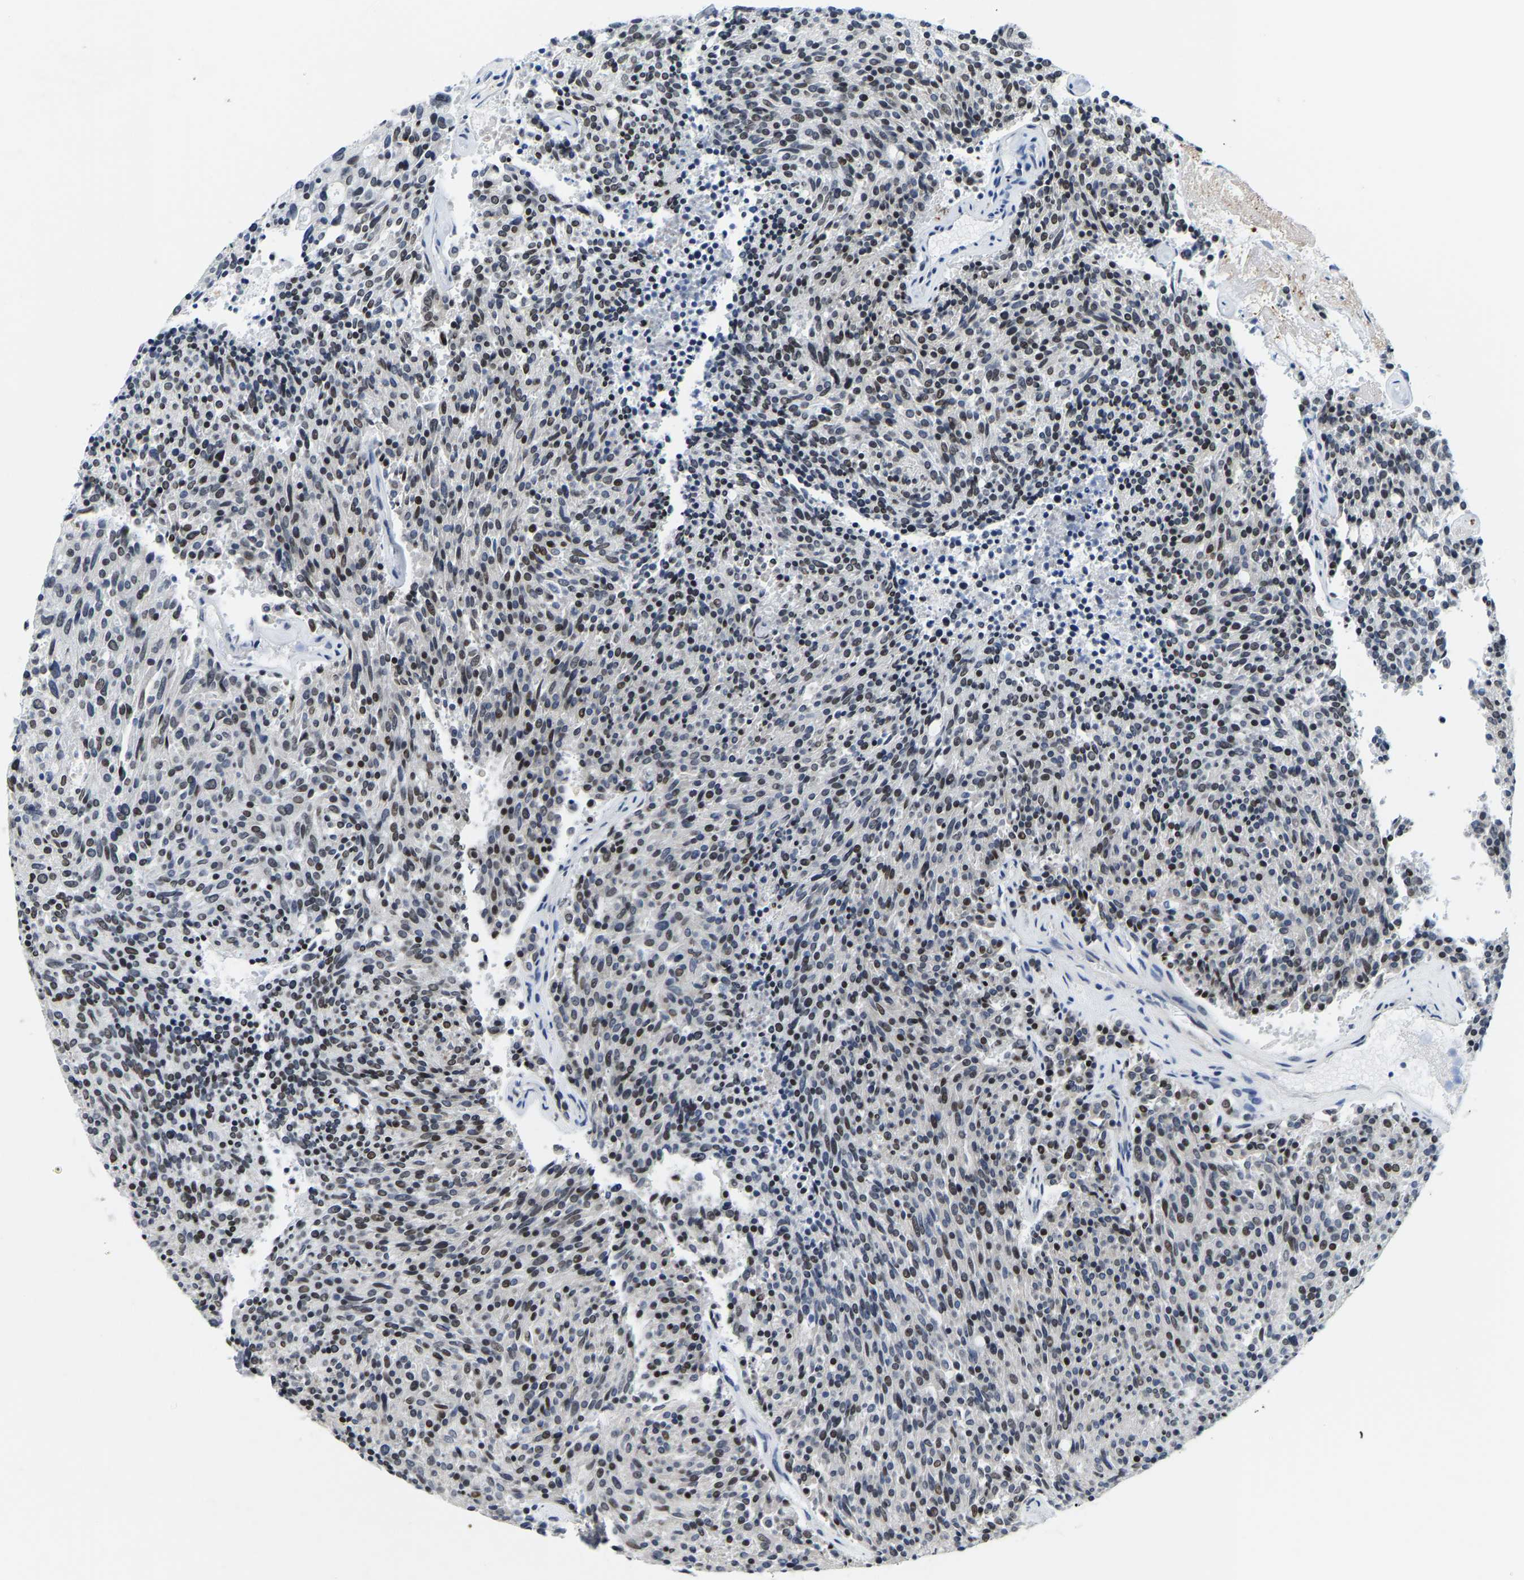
{"staining": {"intensity": "moderate", "quantity": "25%-75%", "location": "nuclear"}, "tissue": "carcinoid", "cell_type": "Tumor cells", "image_type": "cancer", "snomed": [{"axis": "morphology", "description": "Carcinoid, malignant, NOS"}, {"axis": "topography", "description": "Pancreas"}], "caption": "A brown stain highlights moderate nuclear staining of a protein in human carcinoid (malignant) tumor cells. The staining was performed using DAB to visualize the protein expression in brown, while the nuclei were stained in blue with hematoxylin (Magnification: 20x).", "gene": "SETD1B", "patient": {"sex": "female", "age": 54}}